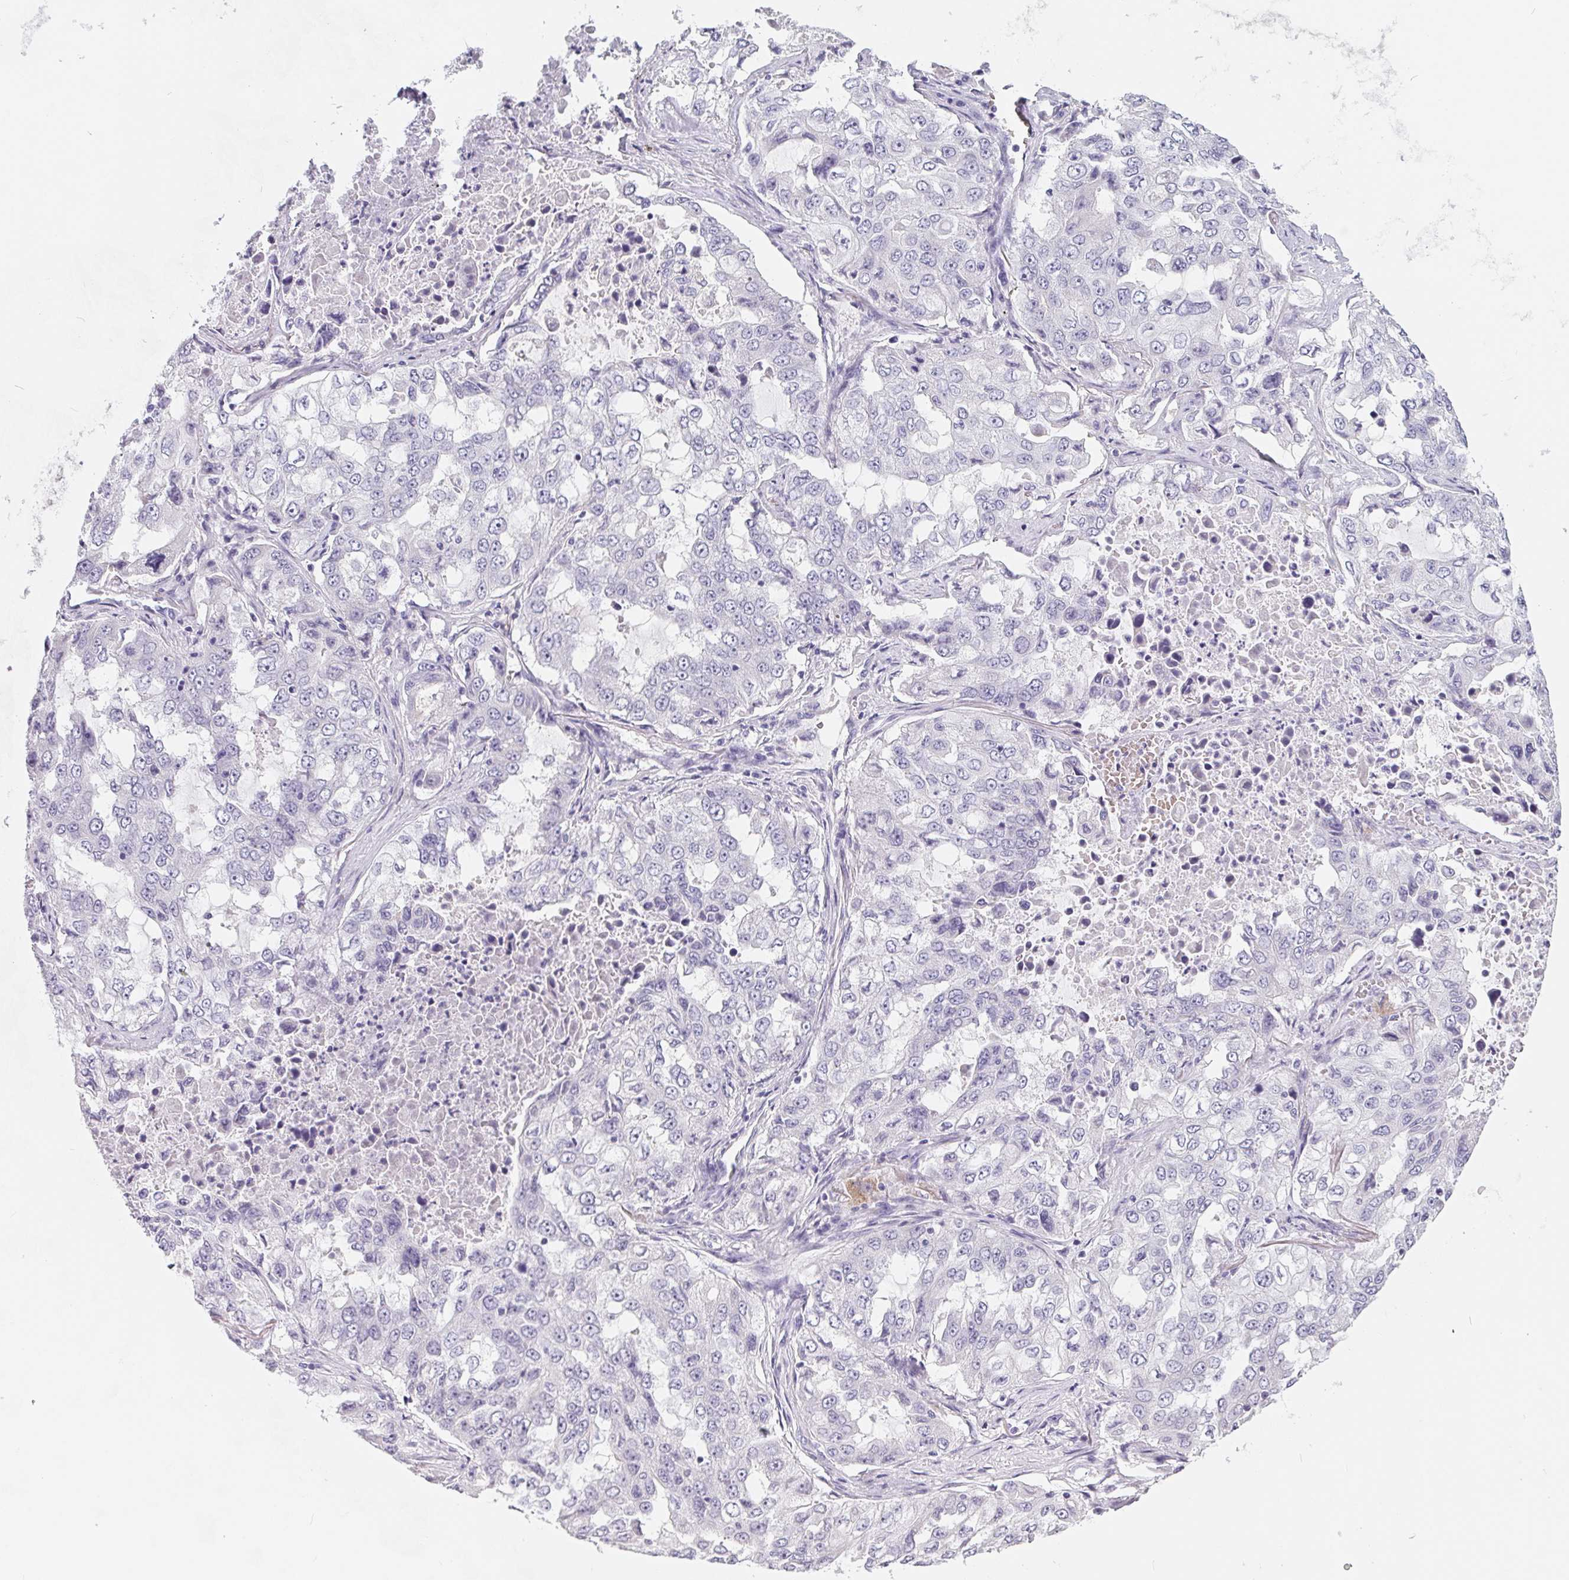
{"staining": {"intensity": "negative", "quantity": "none", "location": "none"}, "tissue": "lung cancer", "cell_type": "Tumor cells", "image_type": "cancer", "snomed": [{"axis": "morphology", "description": "Adenocarcinoma, NOS"}, {"axis": "topography", "description": "Lung"}], "caption": "Adenocarcinoma (lung) was stained to show a protein in brown. There is no significant positivity in tumor cells. (Brightfield microscopy of DAB (3,3'-diaminobenzidine) IHC at high magnification).", "gene": "FDX1", "patient": {"sex": "female", "age": 61}}